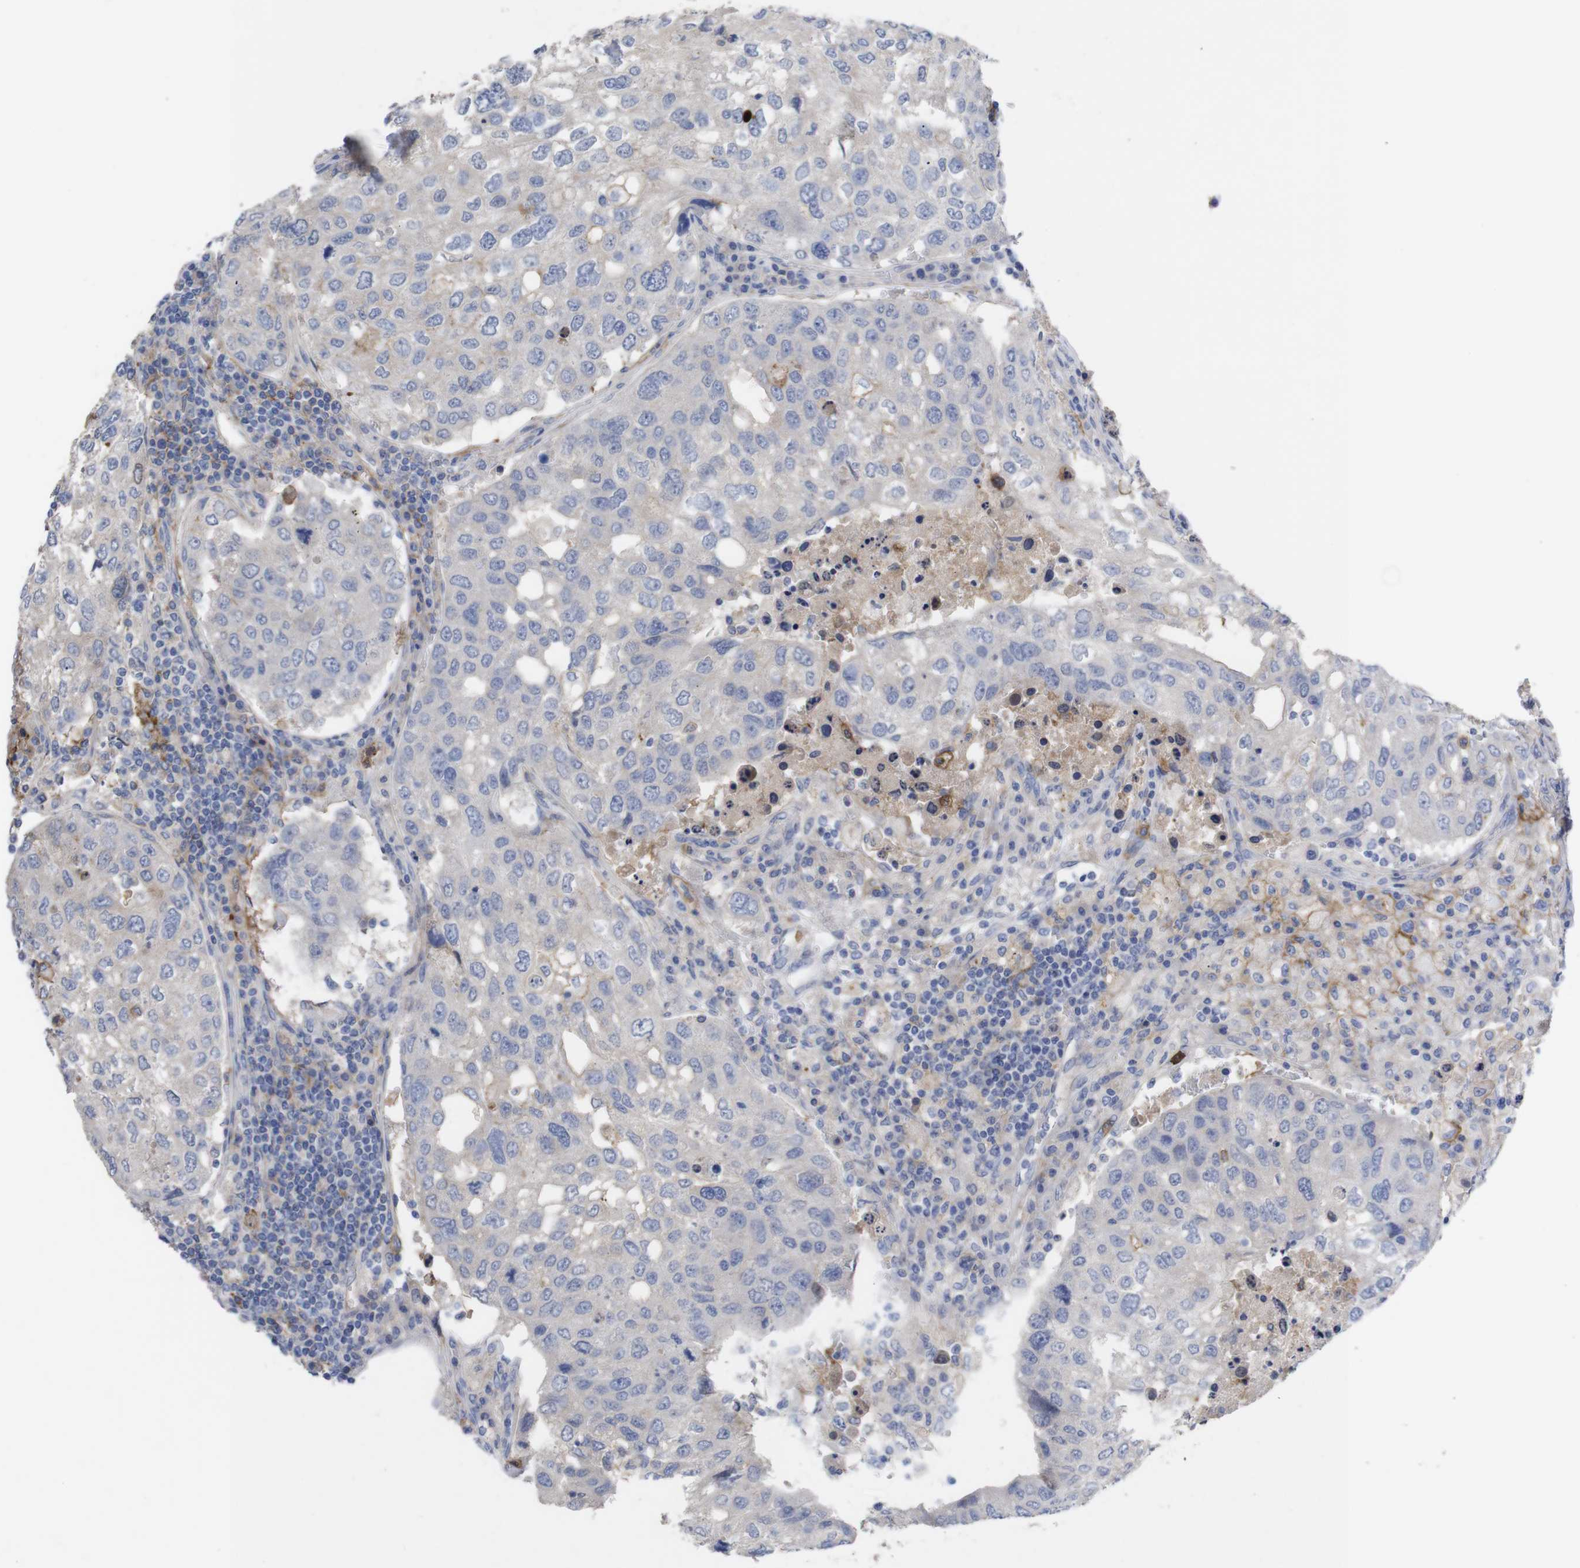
{"staining": {"intensity": "negative", "quantity": "none", "location": "none"}, "tissue": "urothelial cancer", "cell_type": "Tumor cells", "image_type": "cancer", "snomed": [{"axis": "morphology", "description": "Urothelial carcinoma, High grade"}, {"axis": "topography", "description": "Lymph node"}, {"axis": "topography", "description": "Urinary bladder"}], "caption": "The immunohistochemistry micrograph has no significant expression in tumor cells of urothelial cancer tissue.", "gene": "C5AR1", "patient": {"sex": "male", "age": 51}}